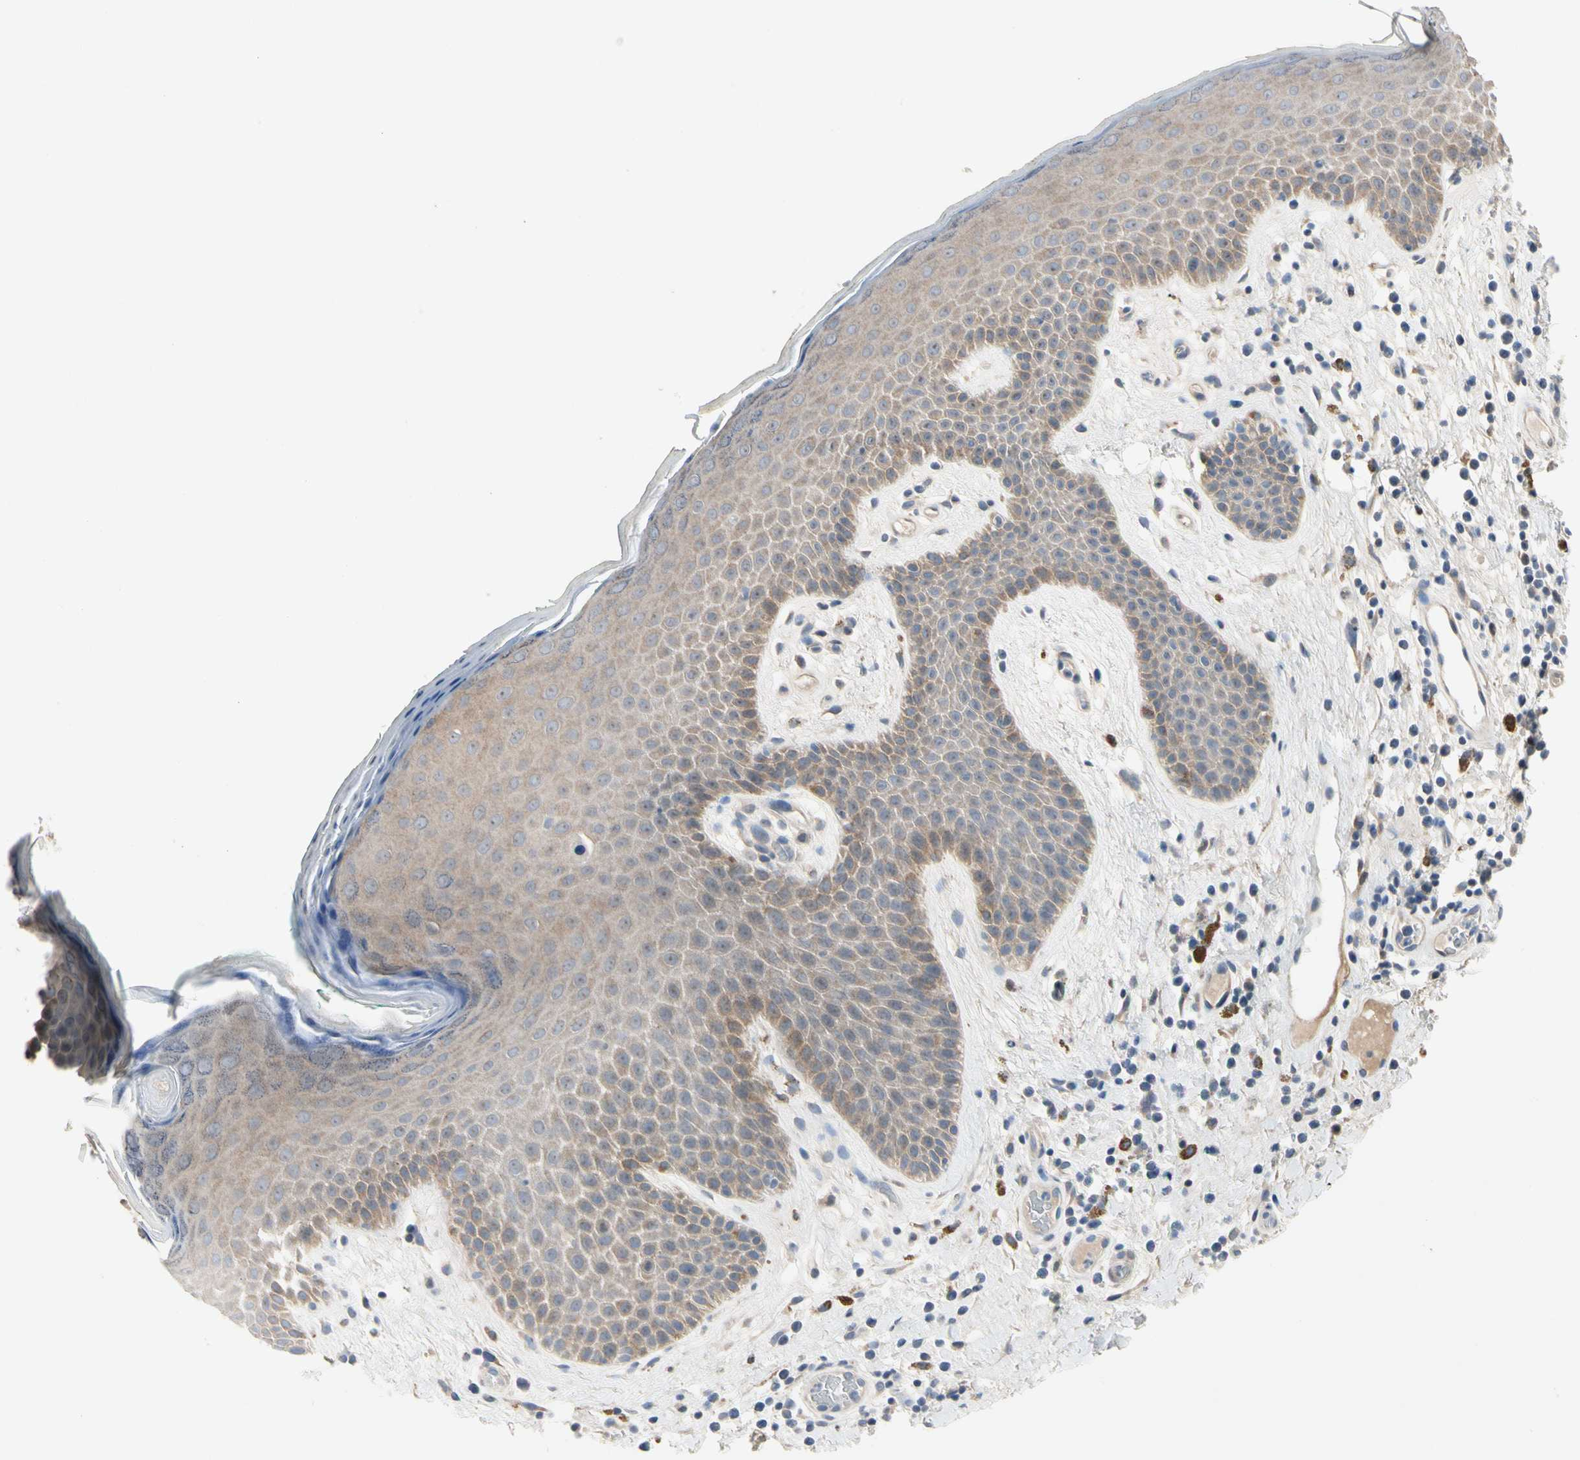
{"staining": {"intensity": "weak", "quantity": ">75%", "location": "cytoplasmic/membranous"}, "tissue": "skin", "cell_type": "Epidermal cells", "image_type": "normal", "snomed": [{"axis": "morphology", "description": "Normal tissue, NOS"}, {"axis": "topography", "description": "Anal"}], "caption": "Benign skin demonstrates weak cytoplasmic/membranous staining in about >75% of epidermal cells, visualized by immunohistochemistry.", "gene": "GAS6", "patient": {"sex": "male", "age": 74}}